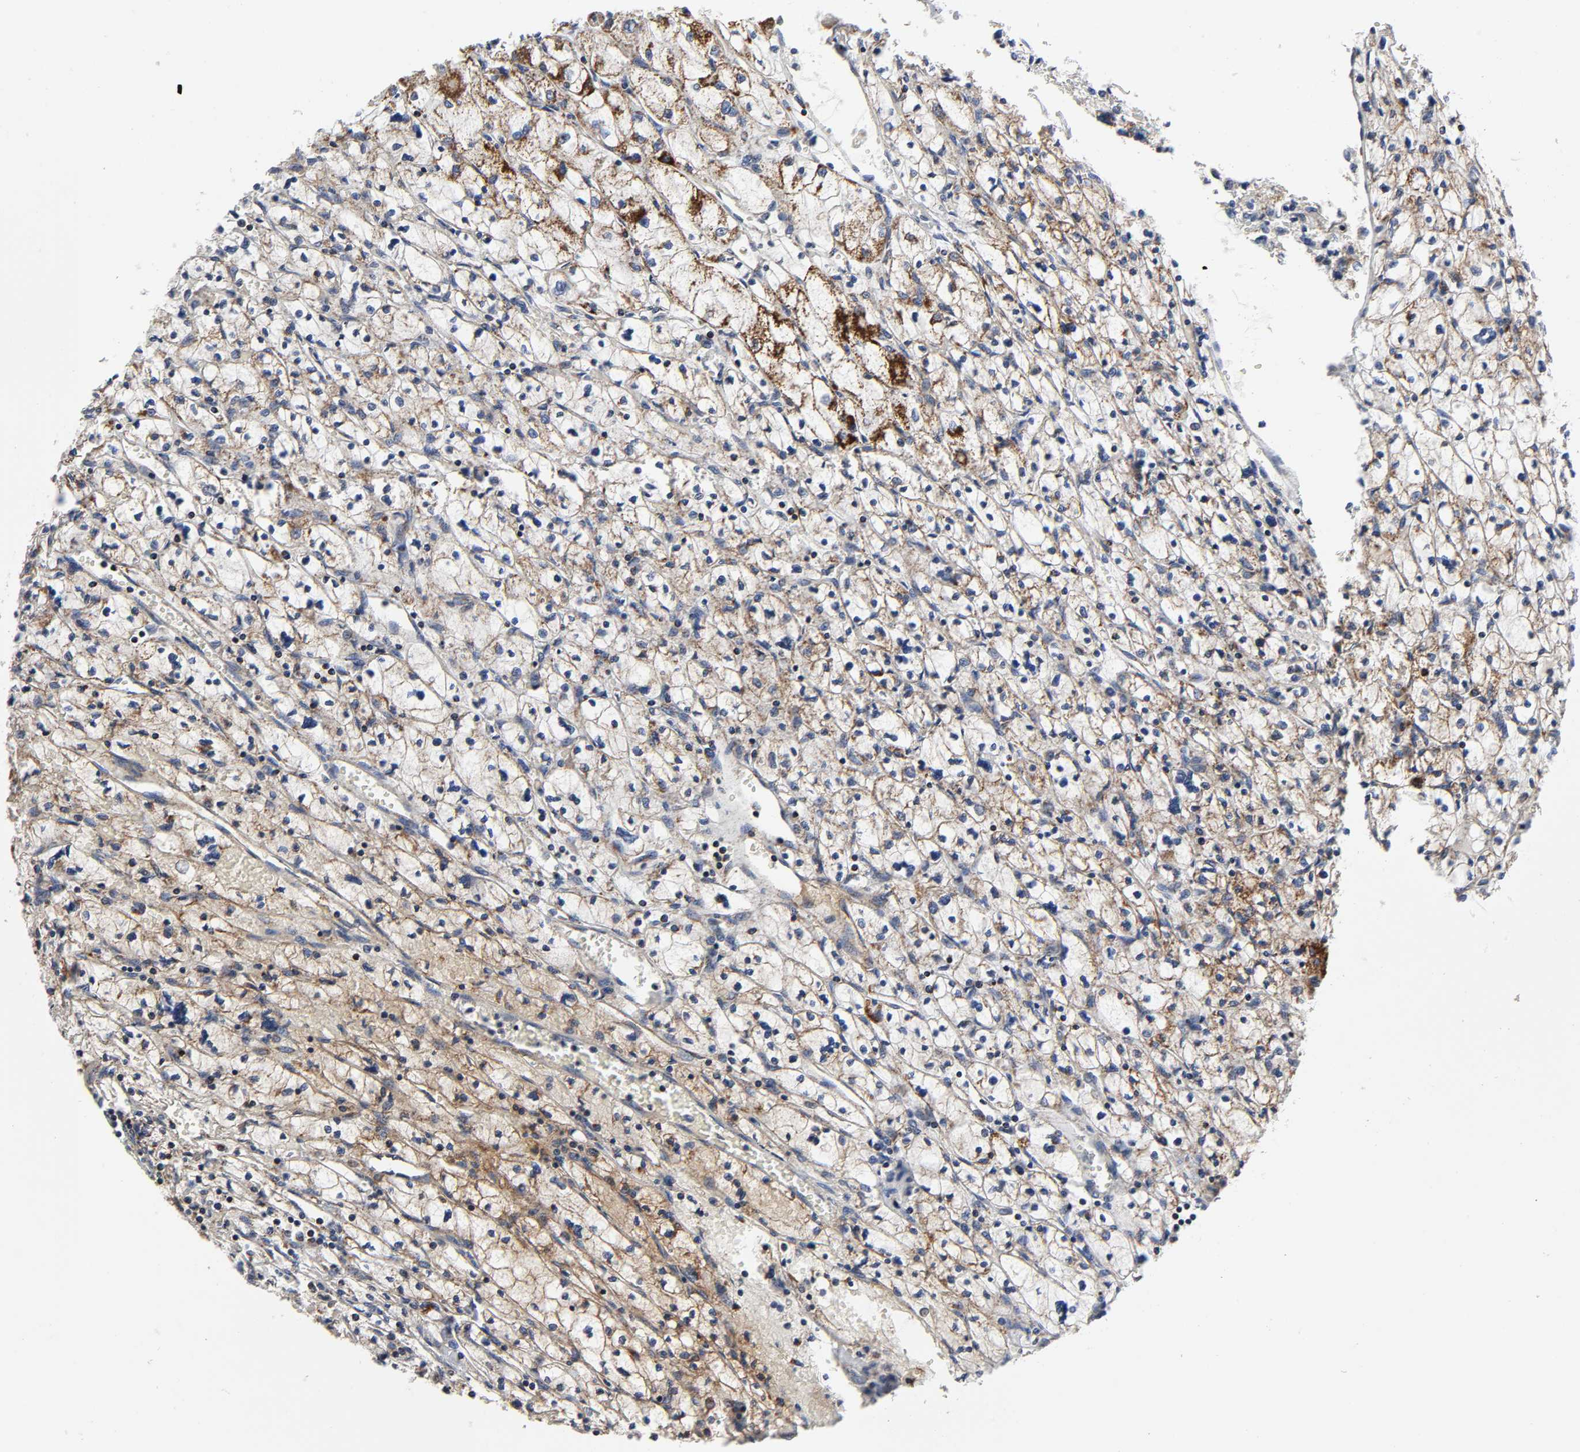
{"staining": {"intensity": "strong", "quantity": ">75%", "location": "cytoplasmic/membranous"}, "tissue": "renal cancer", "cell_type": "Tumor cells", "image_type": "cancer", "snomed": [{"axis": "morphology", "description": "Adenocarcinoma, NOS"}, {"axis": "topography", "description": "Kidney"}], "caption": "A micrograph showing strong cytoplasmic/membranous expression in approximately >75% of tumor cells in renal adenocarcinoma, as visualized by brown immunohistochemical staining.", "gene": "AOPEP", "patient": {"sex": "female", "age": 83}}